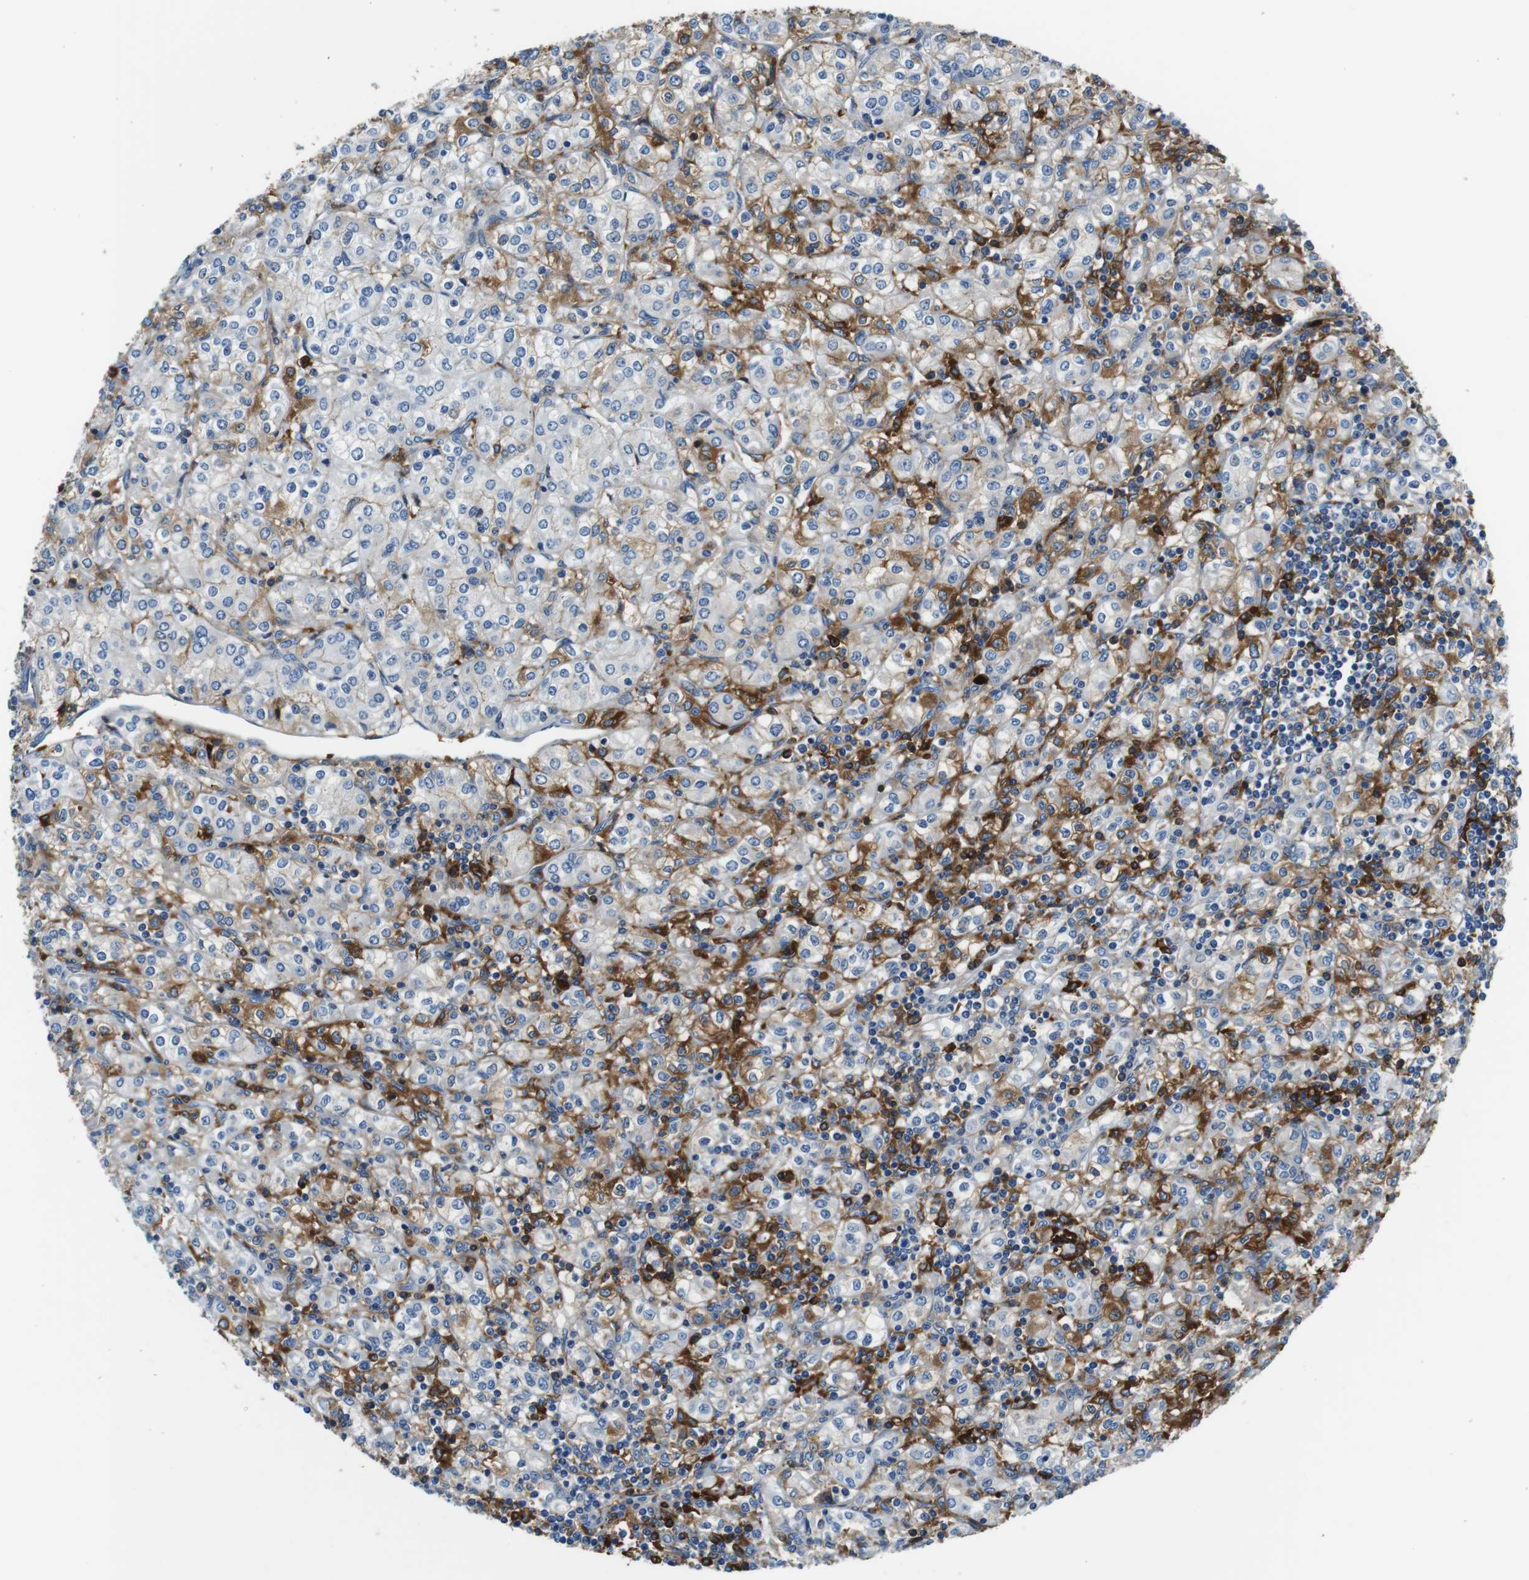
{"staining": {"intensity": "moderate", "quantity": "<25%", "location": "cytoplasmic/membranous"}, "tissue": "renal cancer", "cell_type": "Tumor cells", "image_type": "cancer", "snomed": [{"axis": "morphology", "description": "Adenocarcinoma, NOS"}, {"axis": "topography", "description": "Kidney"}], "caption": "This micrograph displays renal cancer stained with immunohistochemistry to label a protein in brown. The cytoplasmic/membranous of tumor cells show moderate positivity for the protein. Nuclei are counter-stained blue.", "gene": "IGHD", "patient": {"sex": "male", "age": 77}}